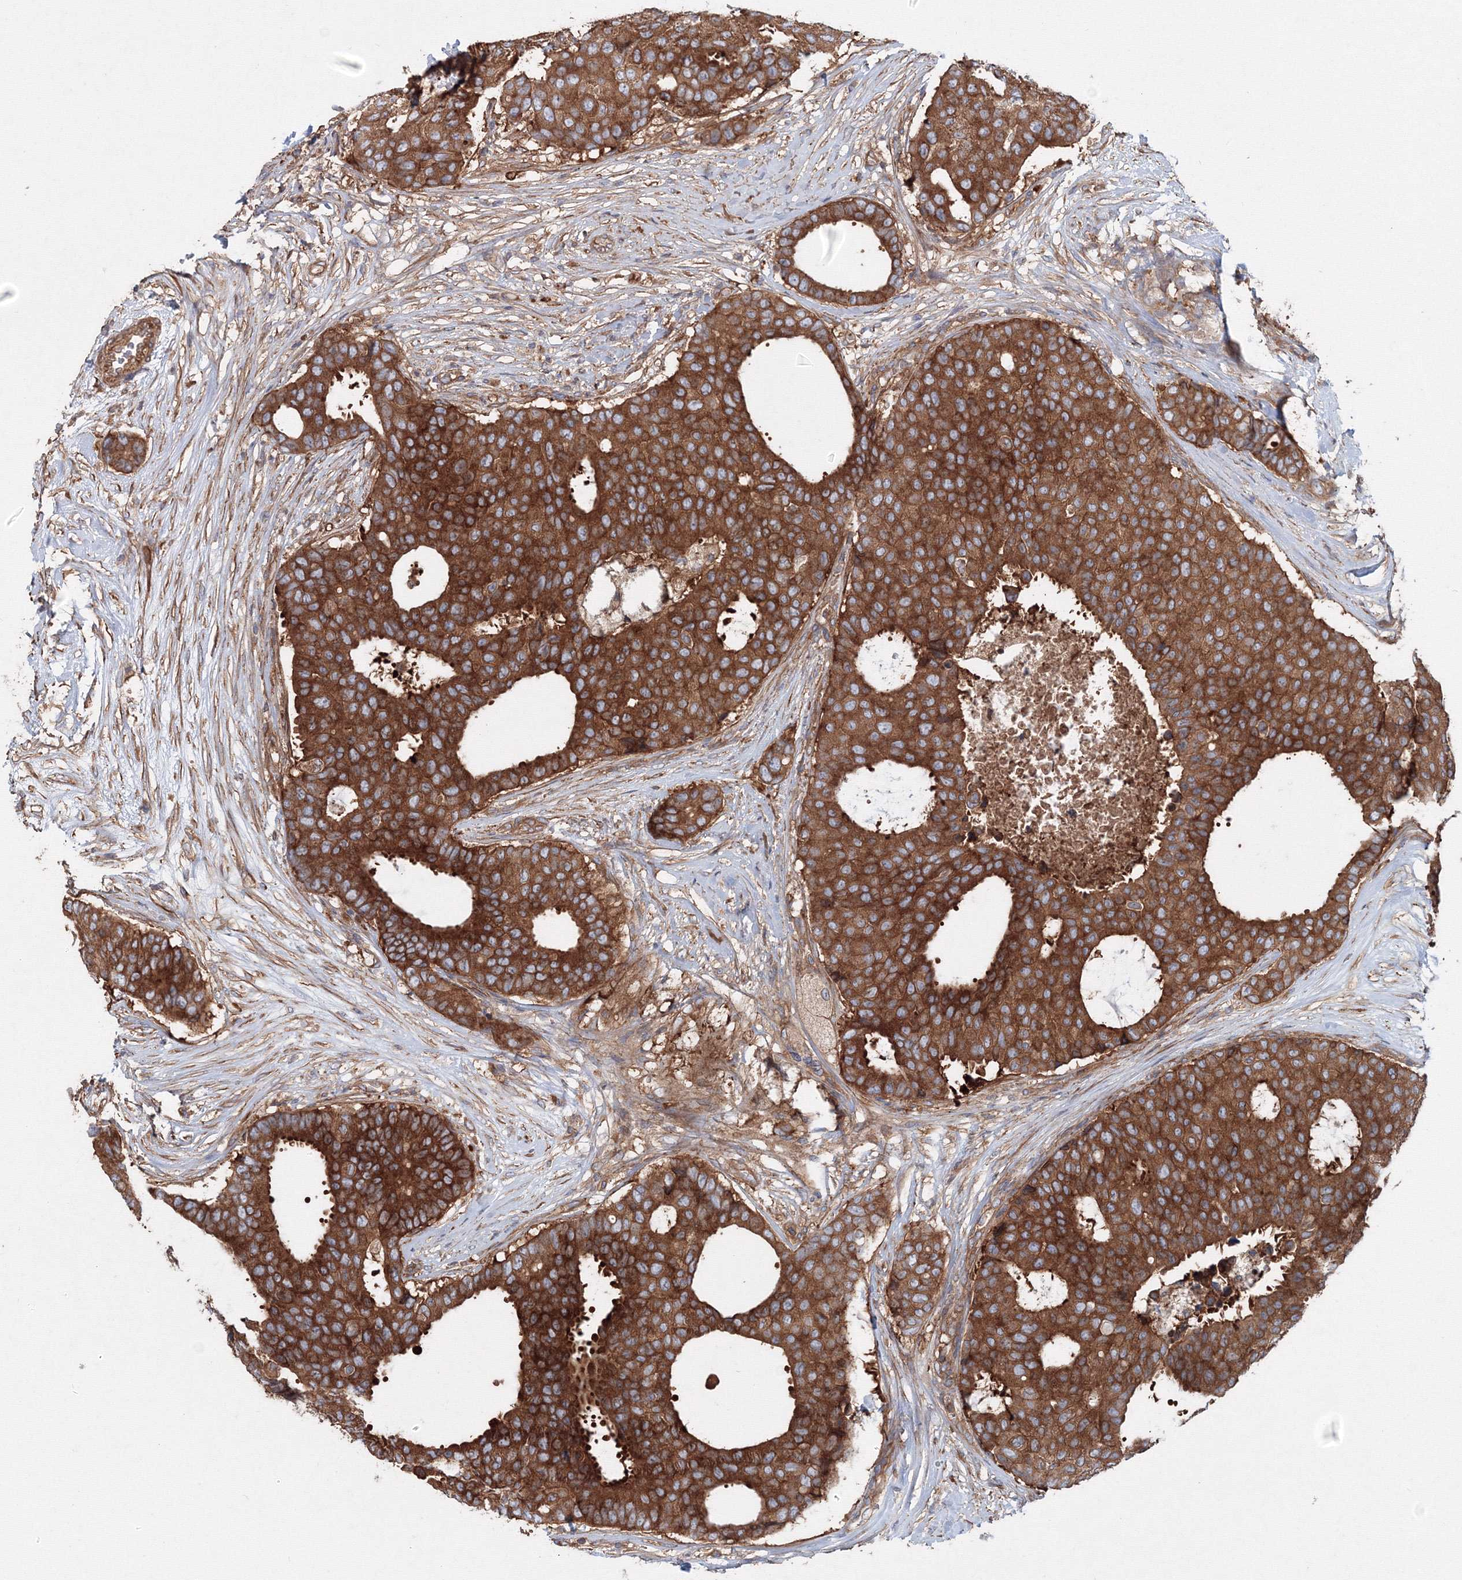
{"staining": {"intensity": "strong", "quantity": ">75%", "location": "cytoplasmic/membranous"}, "tissue": "breast cancer", "cell_type": "Tumor cells", "image_type": "cancer", "snomed": [{"axis": "morphology", "description": "Duct carcinoma"}, {"axis": "topography", "description": "Breast"}], "caption": "Immunohistochemistry staining of breast cancer, which demonstrates high levels of strong cytoplasmic/membranous staining in about >75% of tumor cells indicating strong cytoplasmic/membranous protein expression. The staining was performed using DAB (3,3'-diaminobenzidine) (brown) for protein detection and nuclei were counterstained in hematoxylin (blue).", "gene": "EXOC1", "patient": {"sex": "female", "age": 75}}